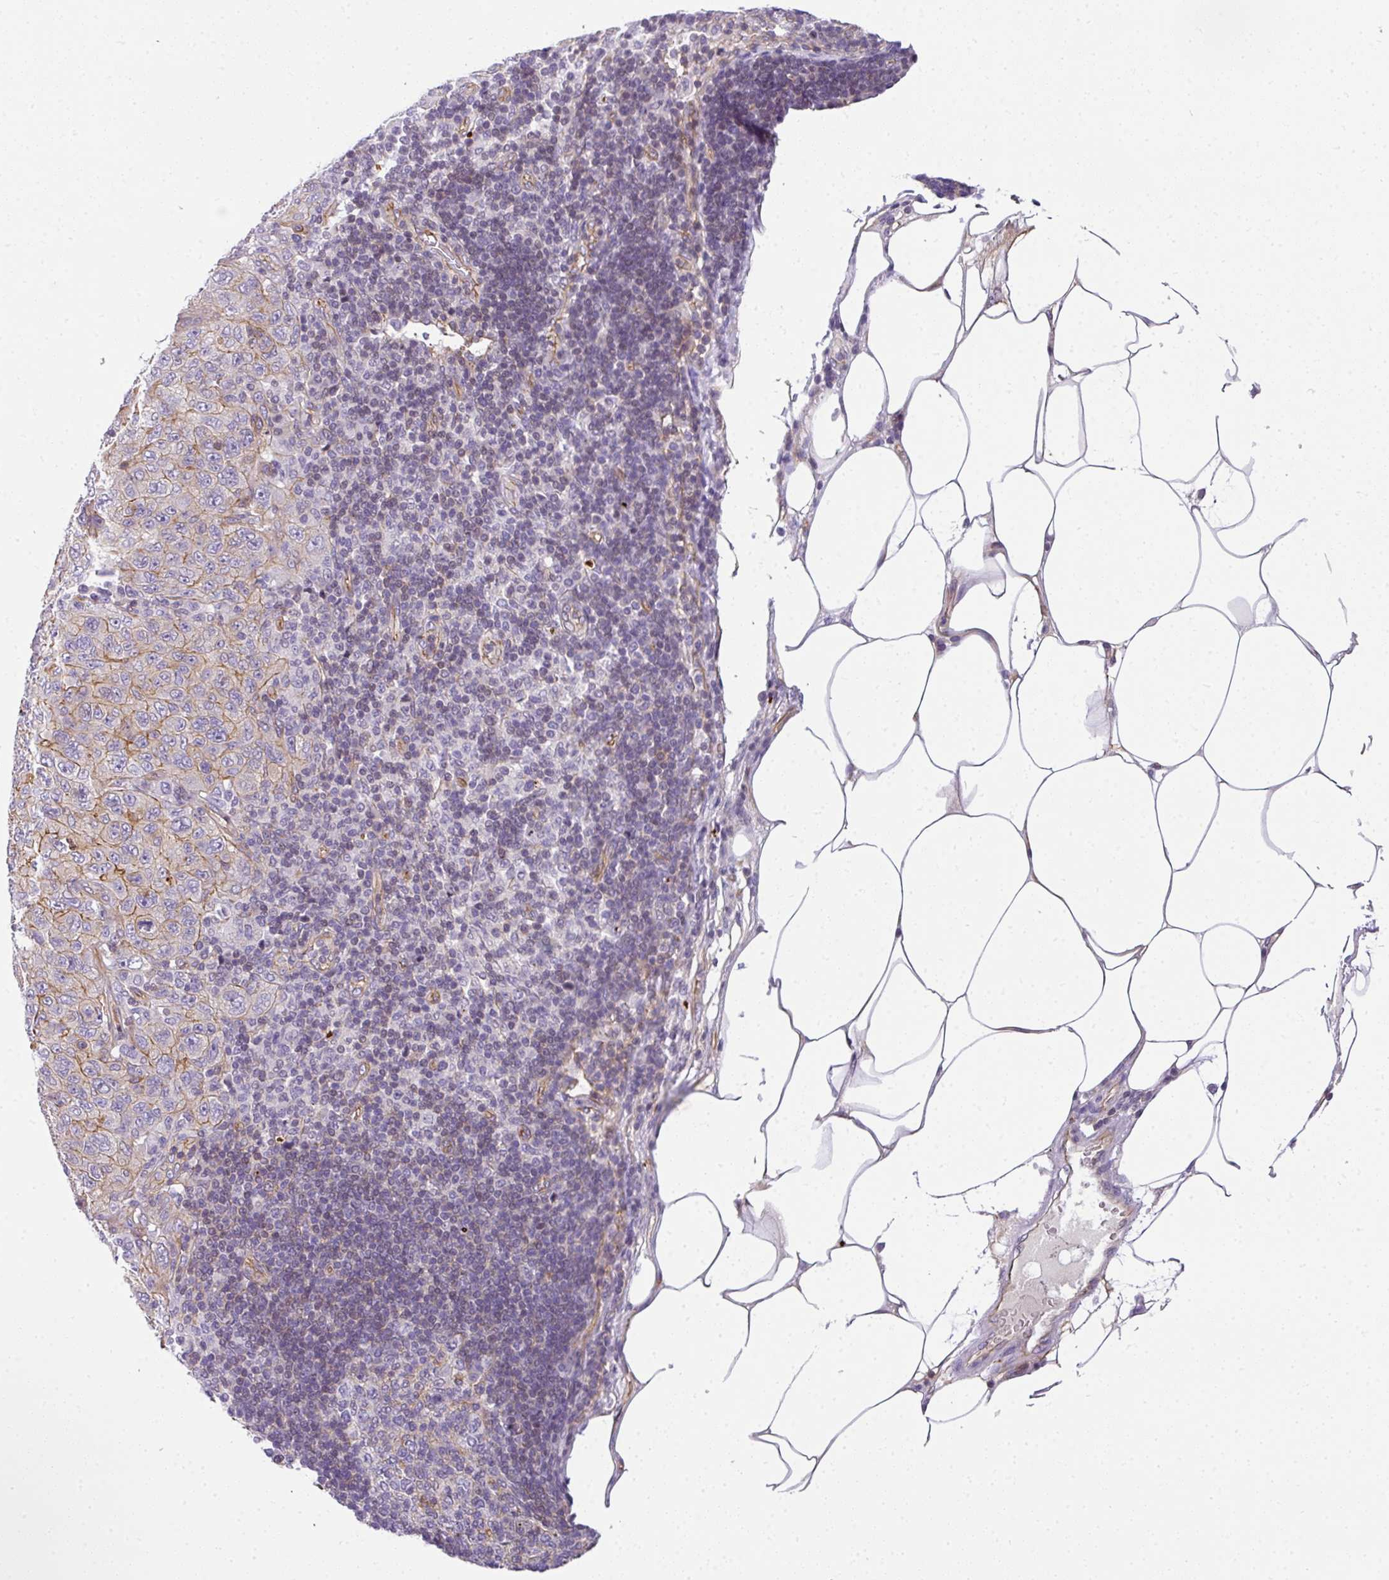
{"staining": {"intensity": "weak", "quantity": ">75%", "location": "cytoplasmic/membranous"}, "tissue": "pancreatic cancer", "cell_type": "Tumor cells", "image_type": "cancer", "snomed": [{"axis": "morphology", "description": "Adenocarcinoma, NOS"}, {"axis": "topography", "description": "Pancreas"}], "caption": "Tumor cells demonstrate weak cytoplasmic/membranous expression in about >75% of cells in pancreatic cancer (adenocarcinoma).", "gene": "OR11H4", "patient": {"sex": "male", "age": 68}}